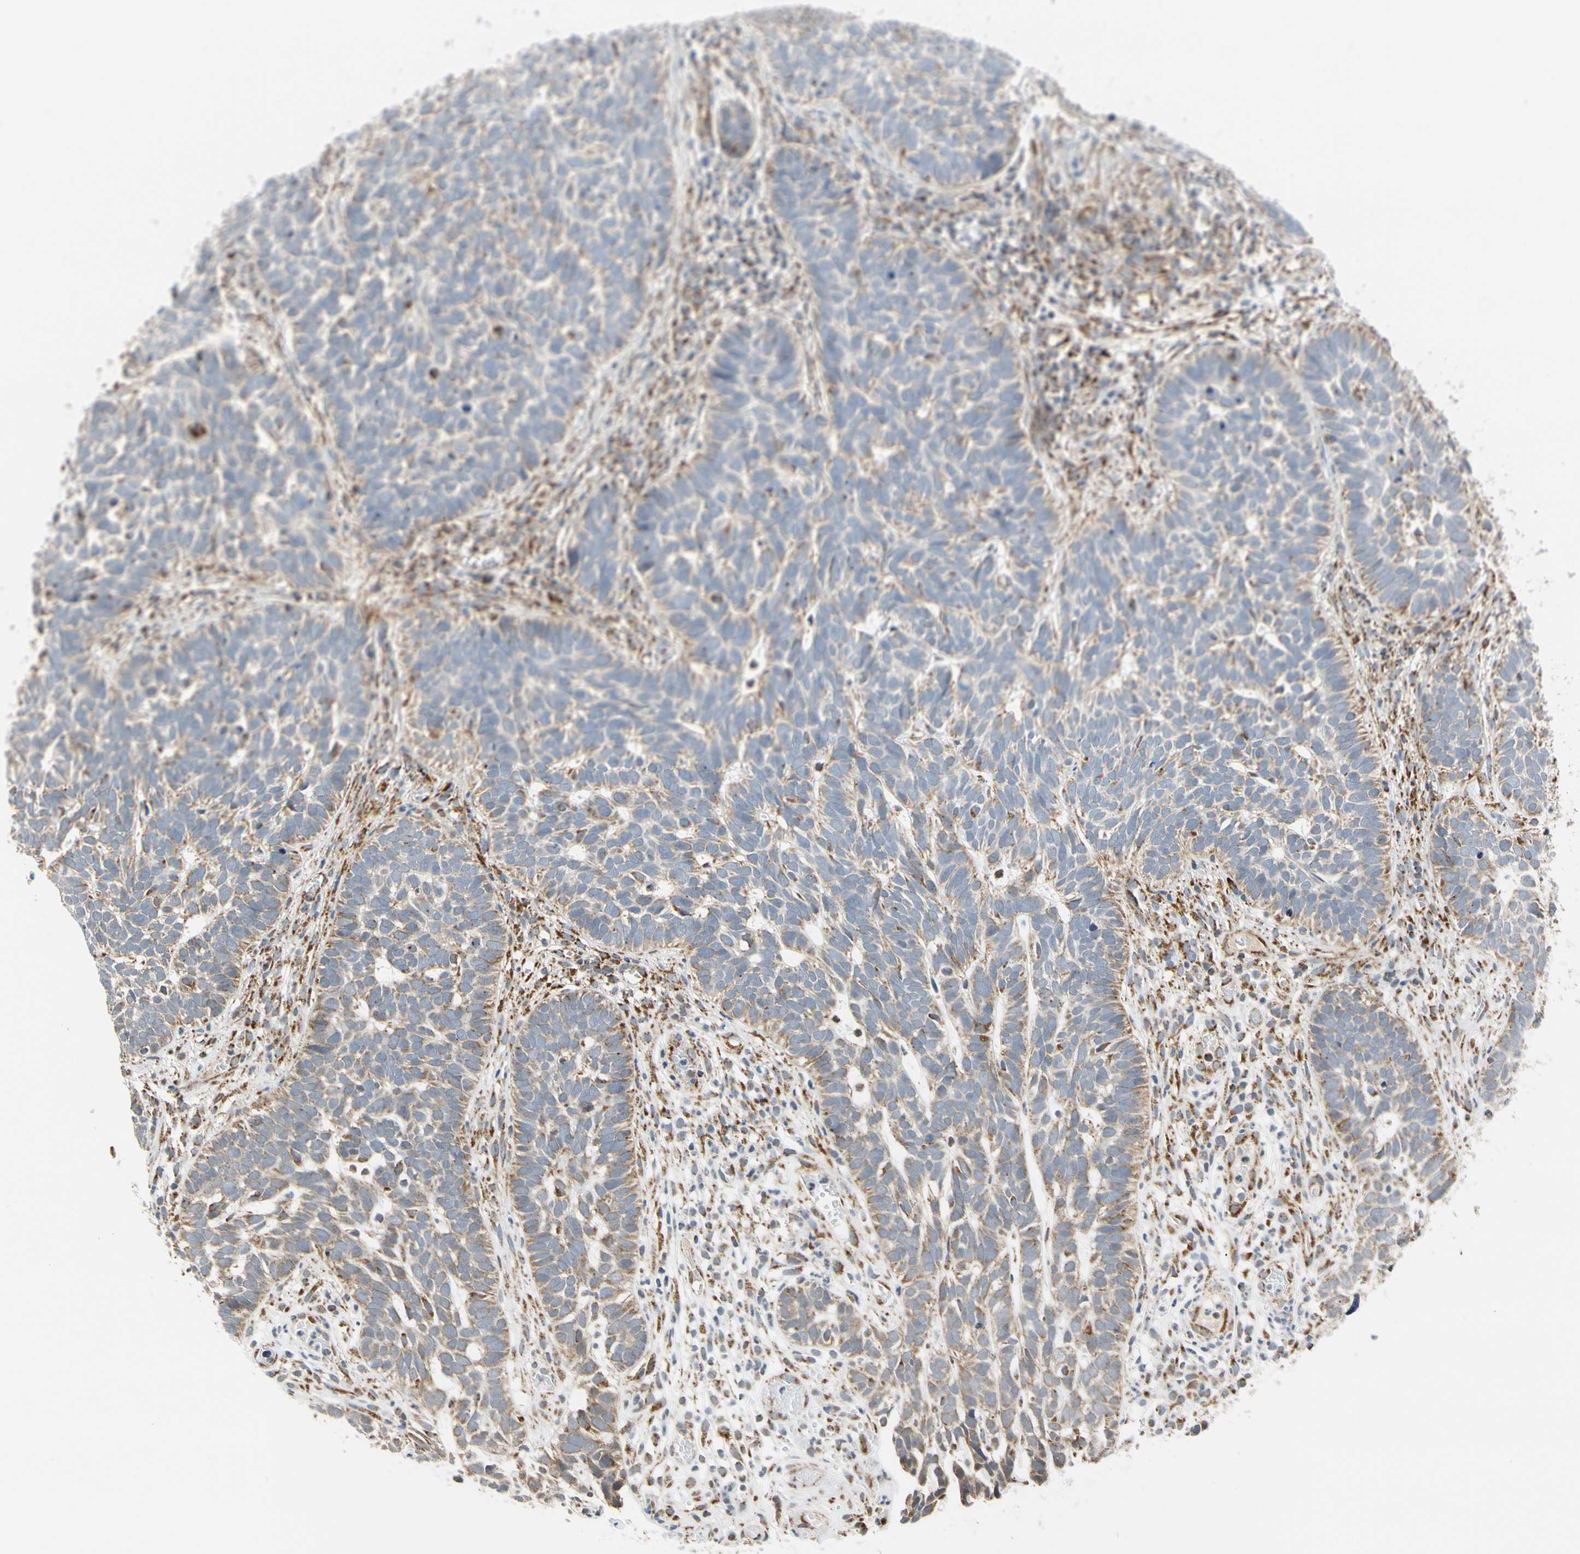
{"staining": {"intensity": "weak", "quantity": ">75%", "location": "cytoplasmic/membranous"}, "tissue": "skin cancer", "cell_type": "Tumor cells", "image_type": "cancer", "snomed": [{"axis": "morphology", "description": "Basal cell carcinoma"}, {"axis": "topography", "description": "Skin"}], "caption": "Immunohistochemical staining of skin cancer reveals low levels of weak cytoplasmic/membranous protein staining in about >75% of tumor cells.", "gene": "SFXN3", "patient": {"sex": "male", "age": 87}}